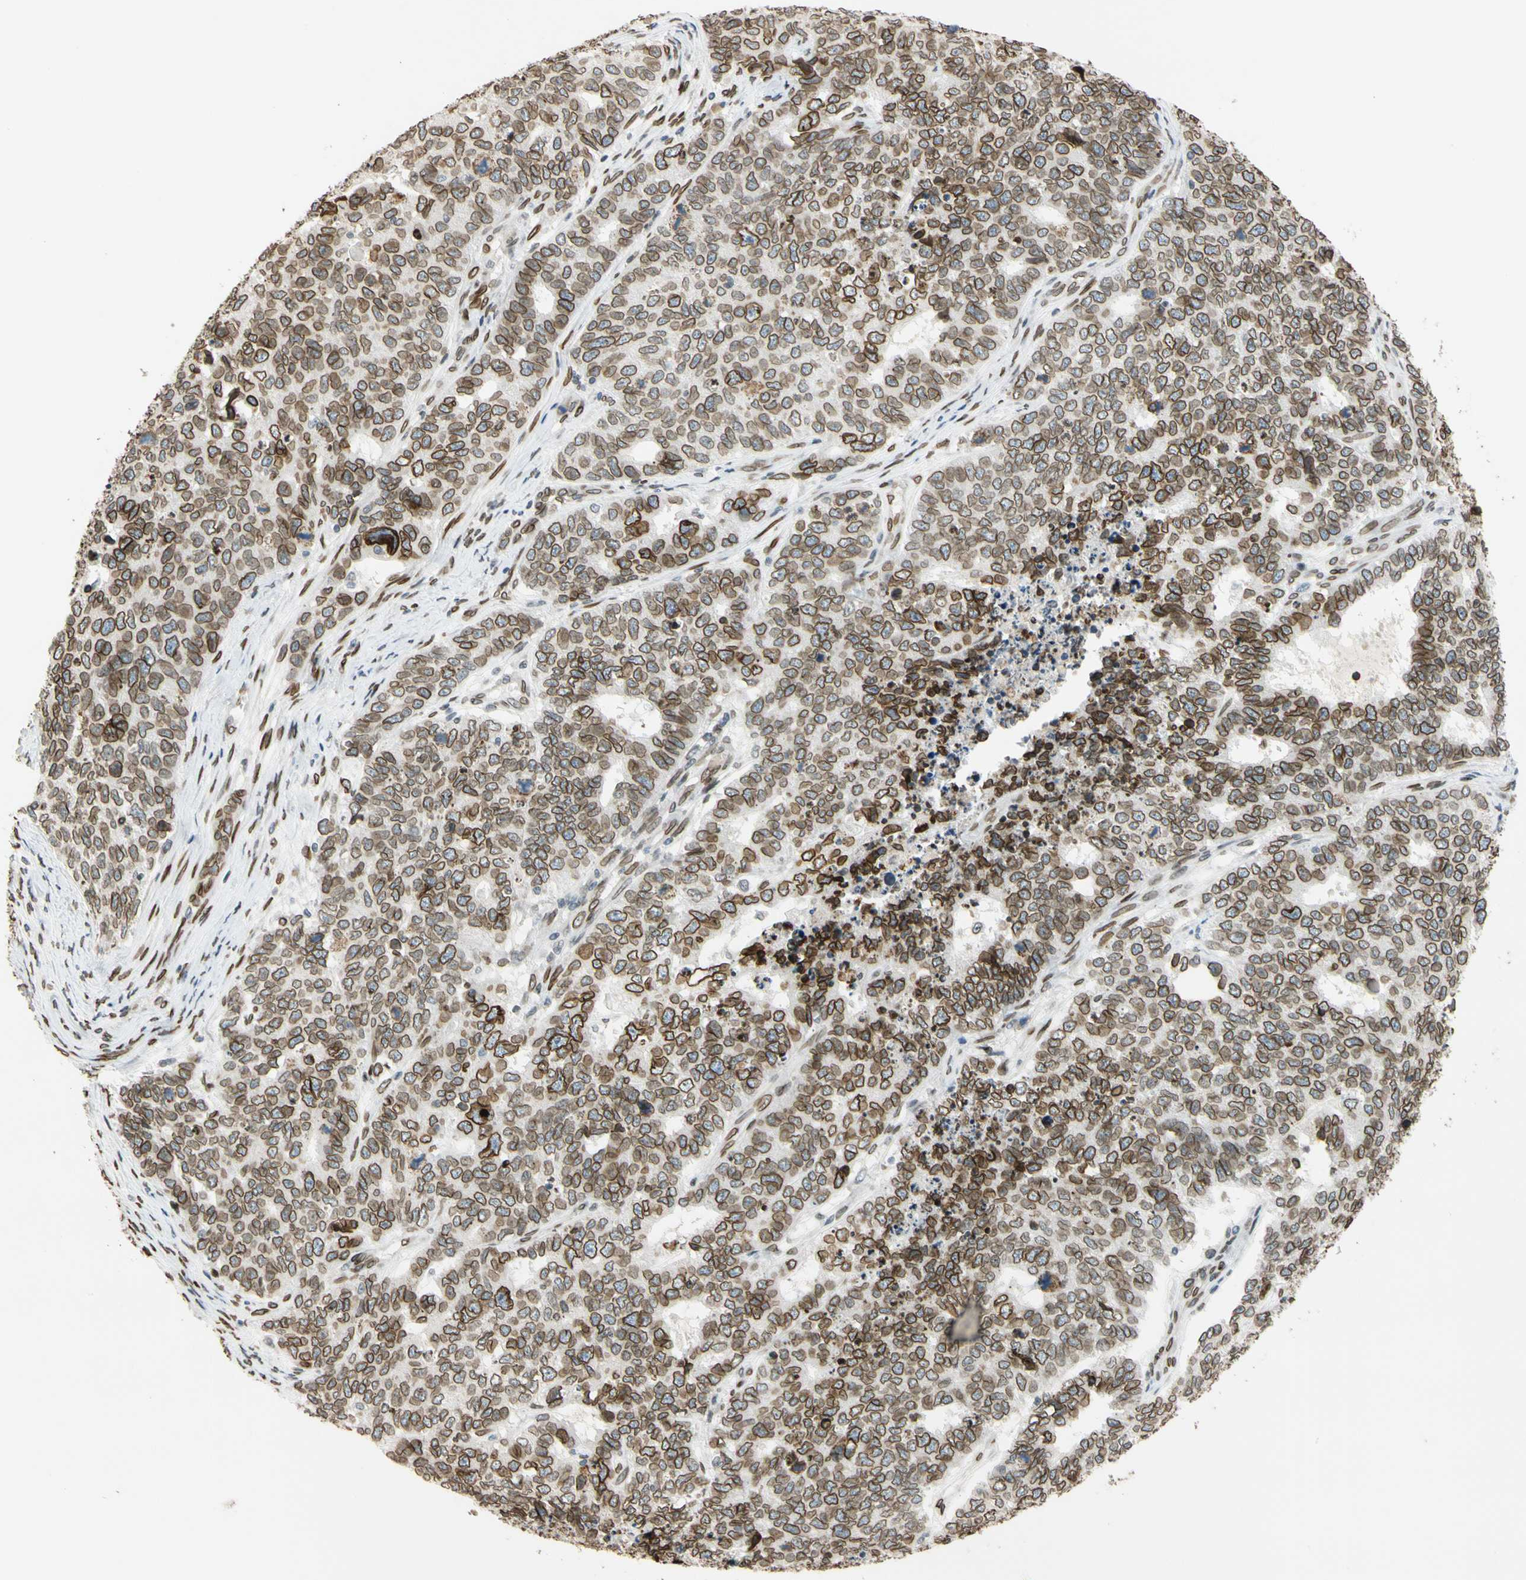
{"staining": {"intensity": "moderate", "quantity": ">75%", "location": "cytoplasmic/membranous,nuclear"}, "tissue": "cervical cancer", "cell_type": "Tumor cells", "image_type": "cancer", "snomed": [{"axis": "morphology", "description": "Squamous cell carcinoma, NOS"}, {"axis": "topography", "description": "Cervix"}], "caption": "The photomicrograph displays staining of squamous cell carcinoma (cervical), revealing moderate cytoplasmic/membranous and nuclear protein positivity (brown color) within tumor cells.", "gene": "SUN1", "patient": {"sex": "female", "age": 63}}